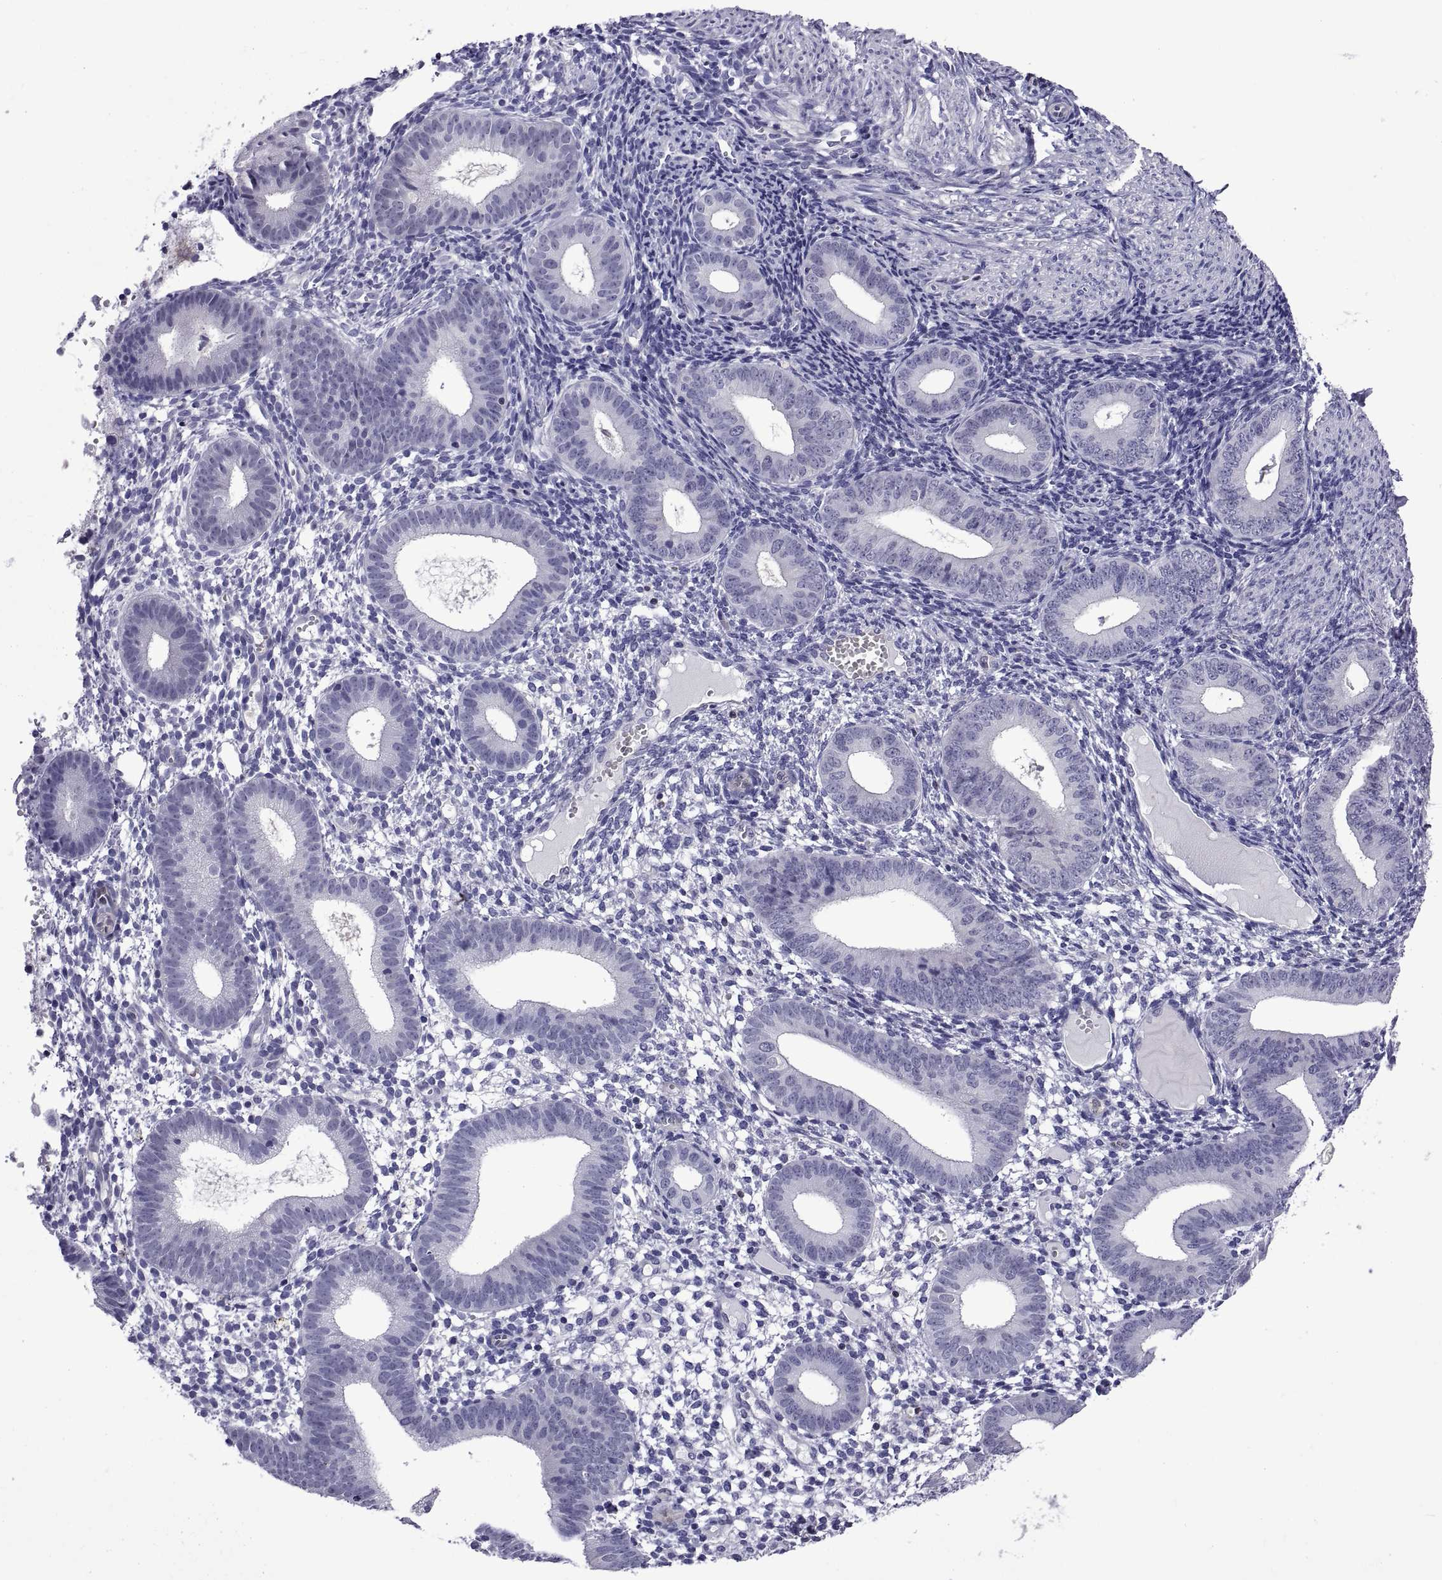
{"staining": {"intensity": "negative", "quantity": "none", "location": "none"}, "tissue": "endometrium", "cell_type": "Cells in endometrial stroma", "image_type": "normal", "snomed": [{"axis": "morphology", "description": "Normal tissue, NOS"}, {"axis": "topography", "description": "Endometrium"}], "caption": "Immunohistochemistry image of benign endometrium: human endometrium stained with DAB (3,3'-diaminobenzidine) shows no significant protein staining in cells in endometrial stroma. (DAB immunohistochemistry, high magnification).", "gene": "LCN9", "patient": {"sex": "female", "age": 39}}